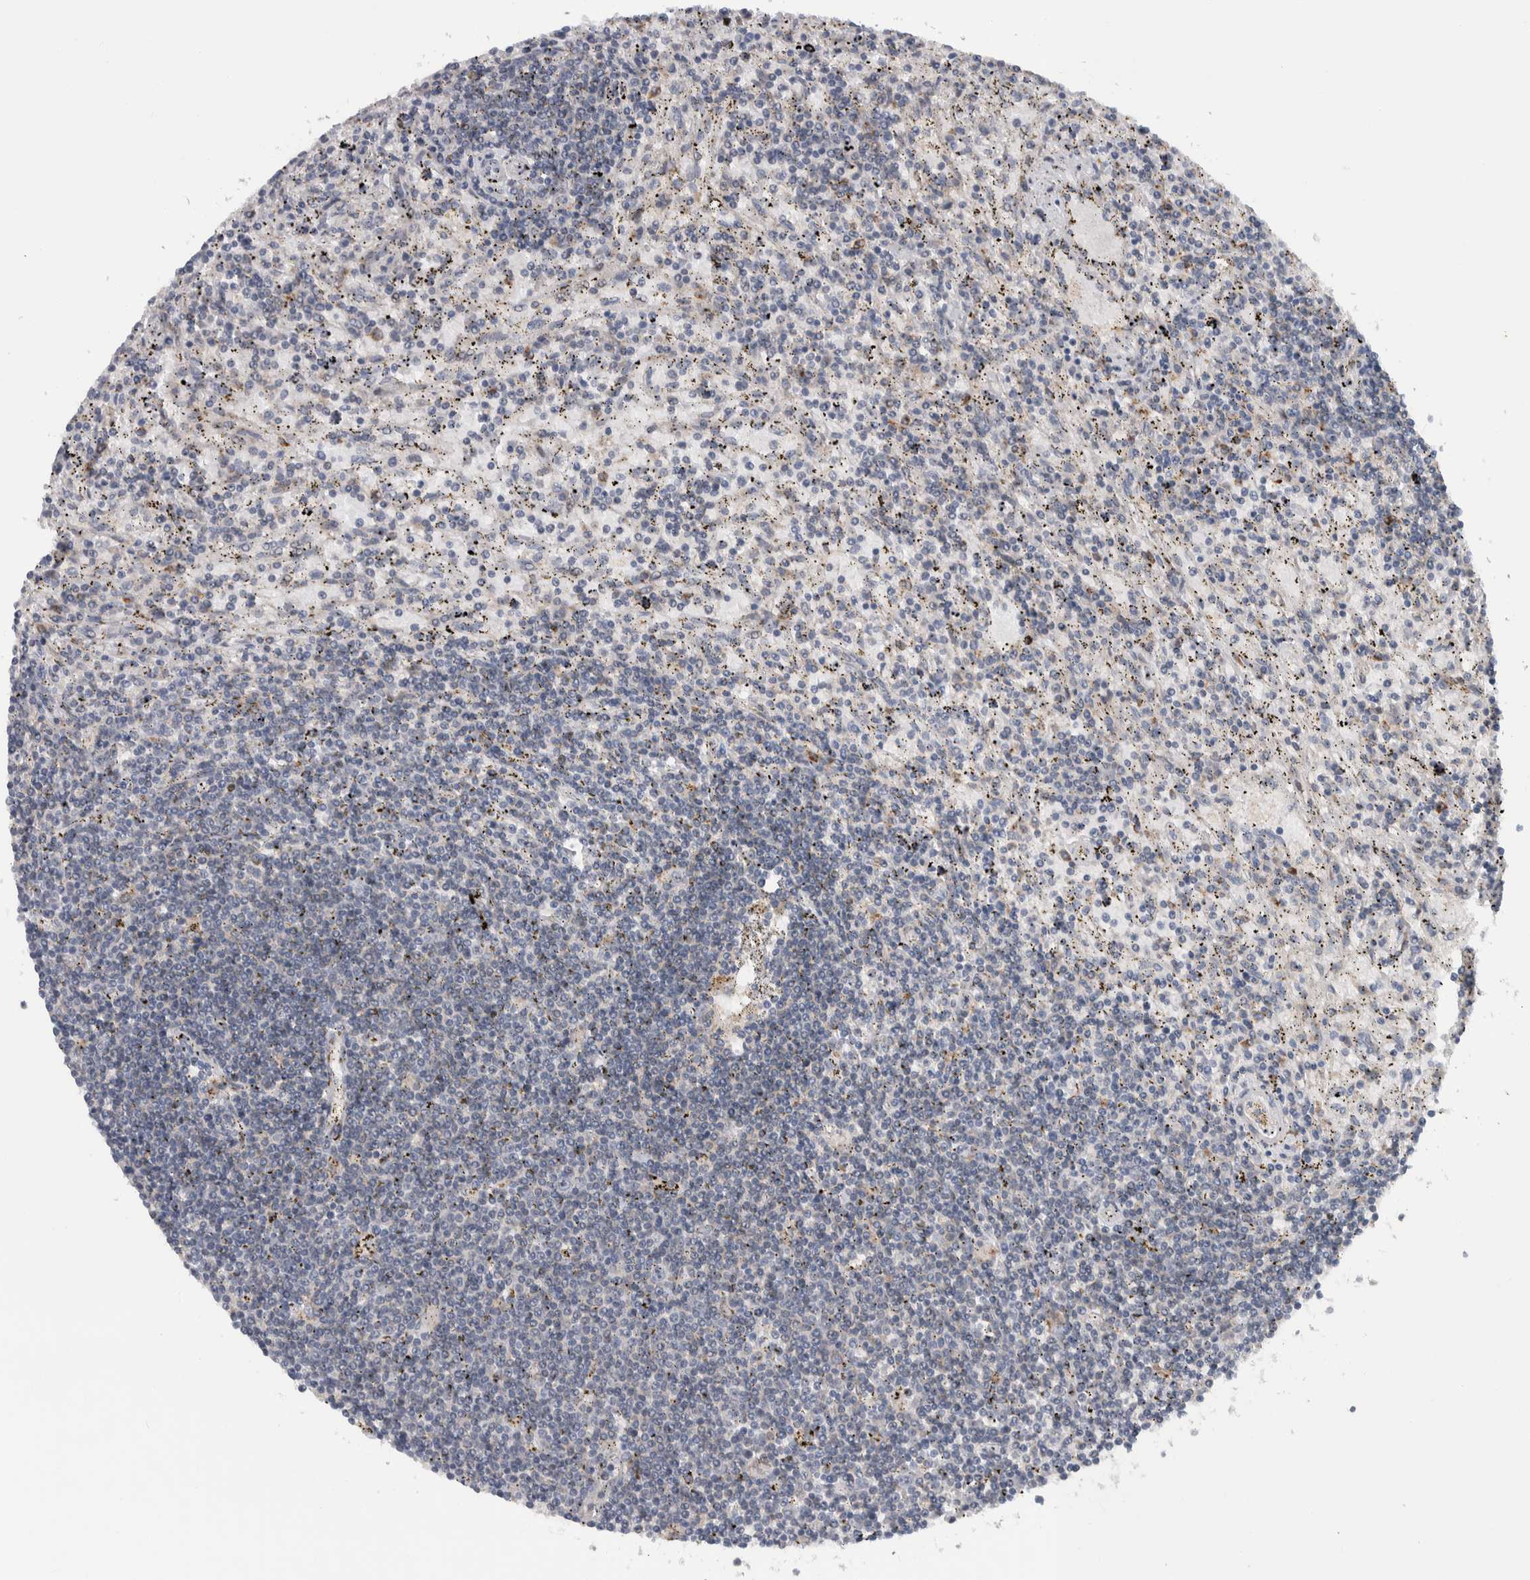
{"staining": {"intensity": "negative", "quantity": "none", "location": "none"}, "tissue": "lymphoma", "cell_type": "Tumor cells", "image_type": "cancer", "snomed": [{"axis": "morphology", "description": "Malignant lymphoma, non-Hodgkin's type, Low grade"}, {"axis": "topography", "description": "Spleen"}], "caption": "Immunohistochemistry of lymphoma shows no staining in tumor cells.", "gene": "PRRG4", "patient": {"sex": "male", "age": 76}}